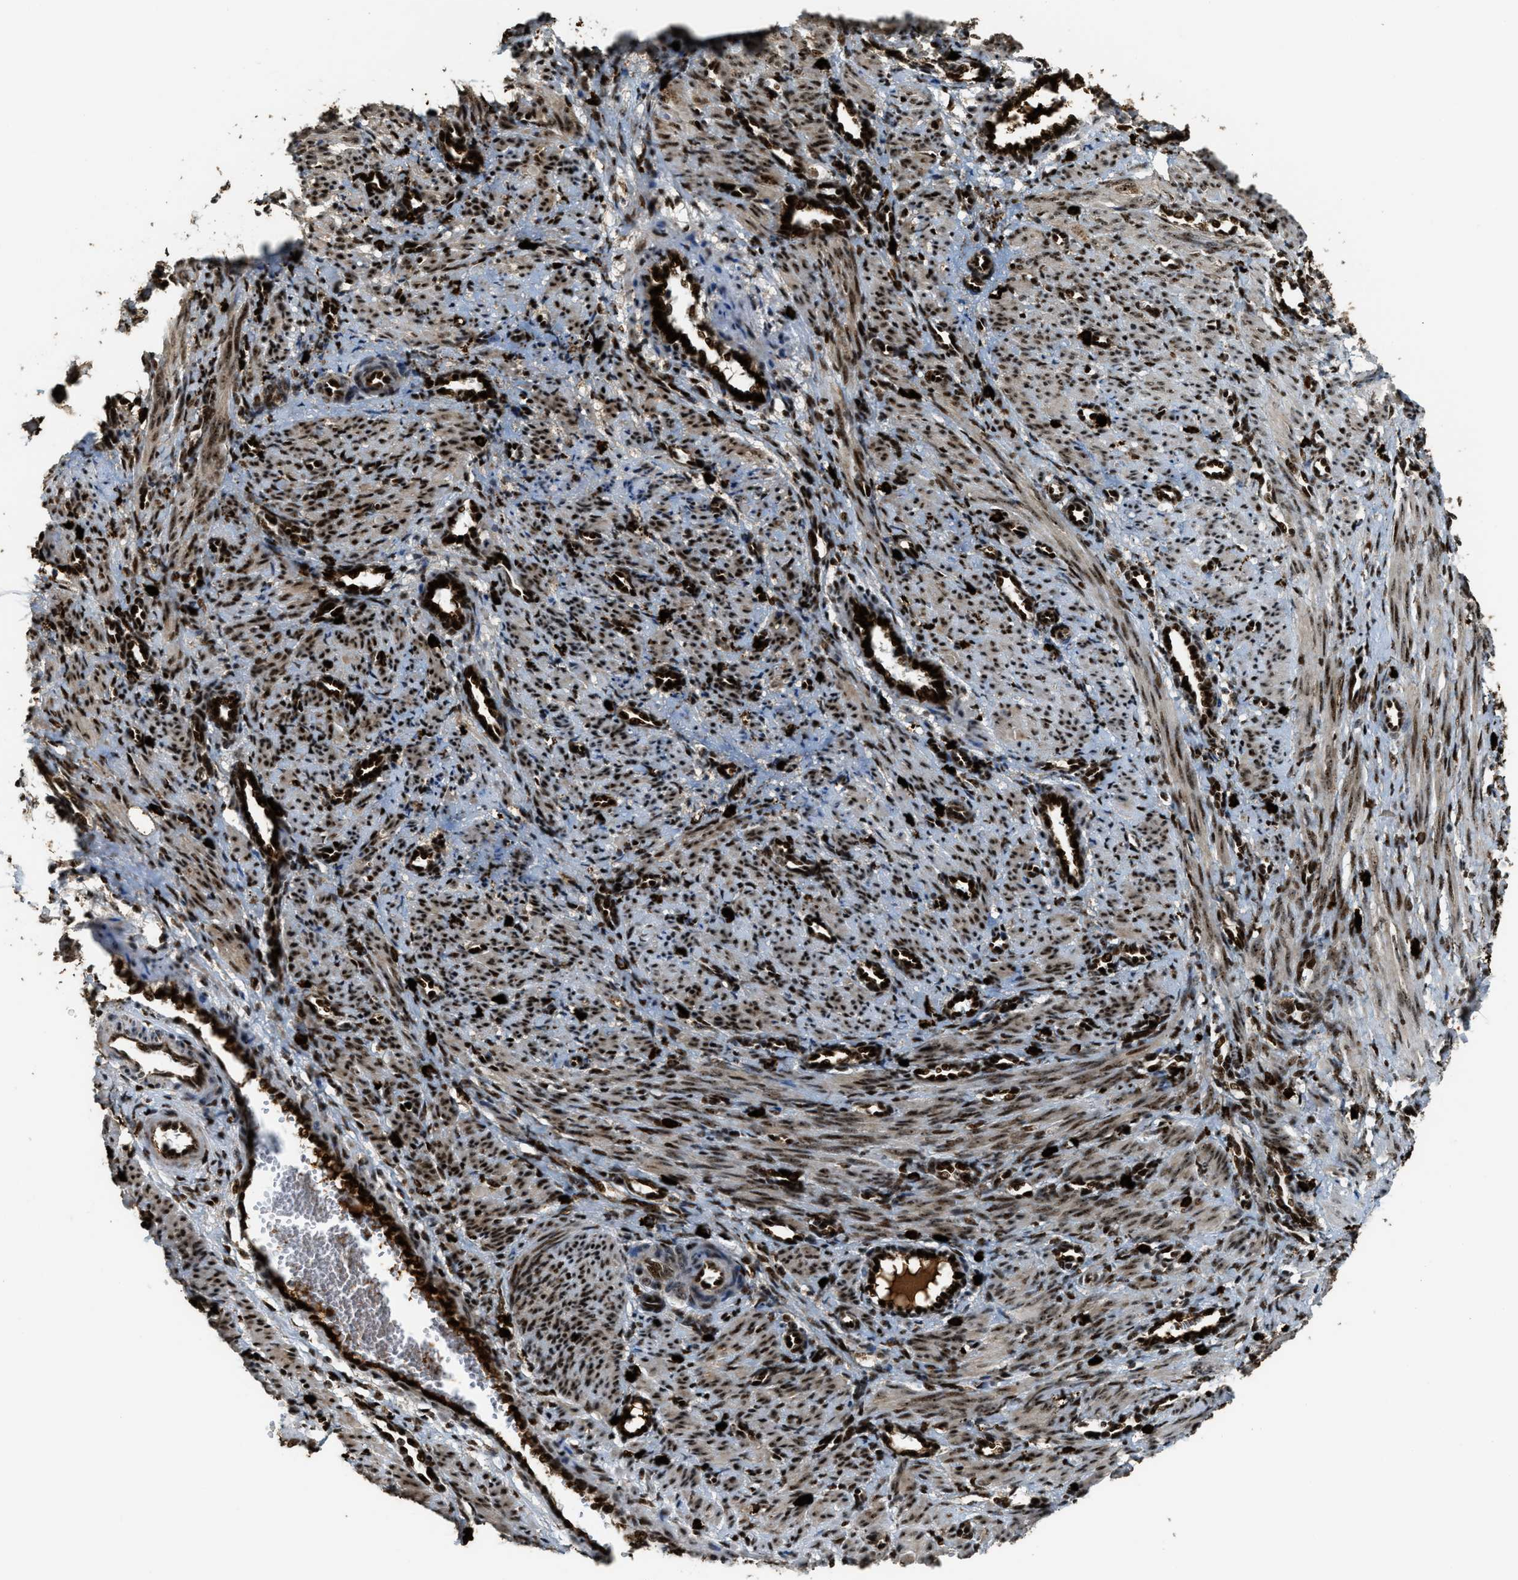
{"staining": {"intensity": "strong", "quantity": ">75%", "location": "nuclear"}, "tissue": "smooth muscle", "cell_type": "Smooth muscle cells", "image_type": "normal", "snomed": [{"axis": "morphology", "description": "Normal tissue, NOS"}, {"axis": "topography", "description": "Endometrium"}], "caption": "Protein positivity by immunohistochemistry (IHC) demonstrates strong nuclear positivity in about >75% of smooth muscle cells in benign smooth muscle.", "gene": "ZNF687", "patient": {"sex": "female", "age": 33}}